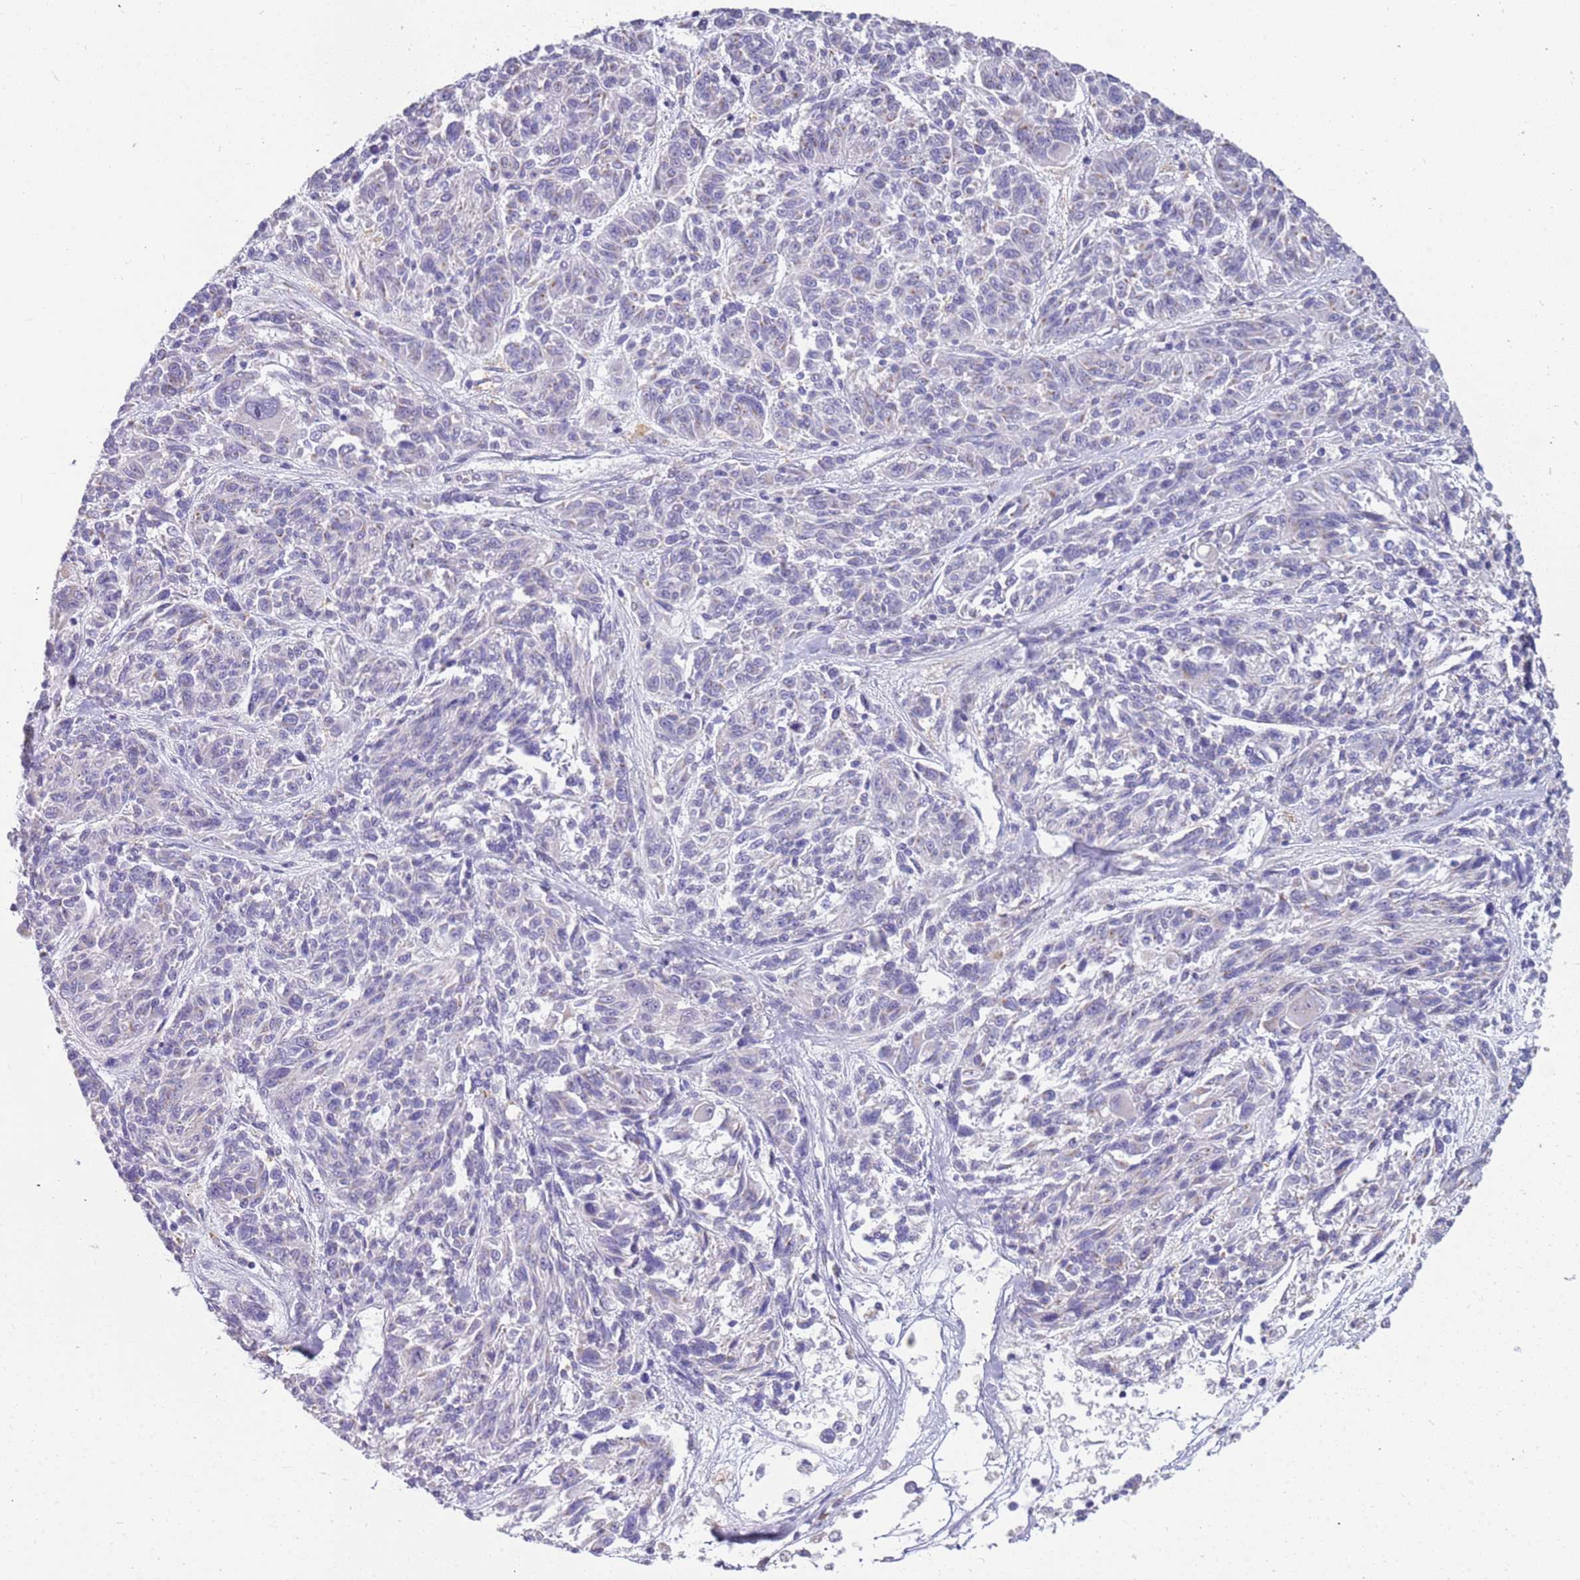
{"staining": {"intensity": "negative", "quantity": "none", "location": "none"}, "tissue": "melanoma", "cell_type": "Tumor cells", "image_type": "cancer", "snomed": [{"axis": "morphology", "description": "Malignant melanoma, NOS"}, {"axis": "topography", "description": "Skin"}], "caption": "This is an immunohistochemistry (IHC) histopathology image of malignant melanoma. There is no staining in tumor cells.", "gene": "RHCG", "patient": {"sex": "male", "age": 53}}